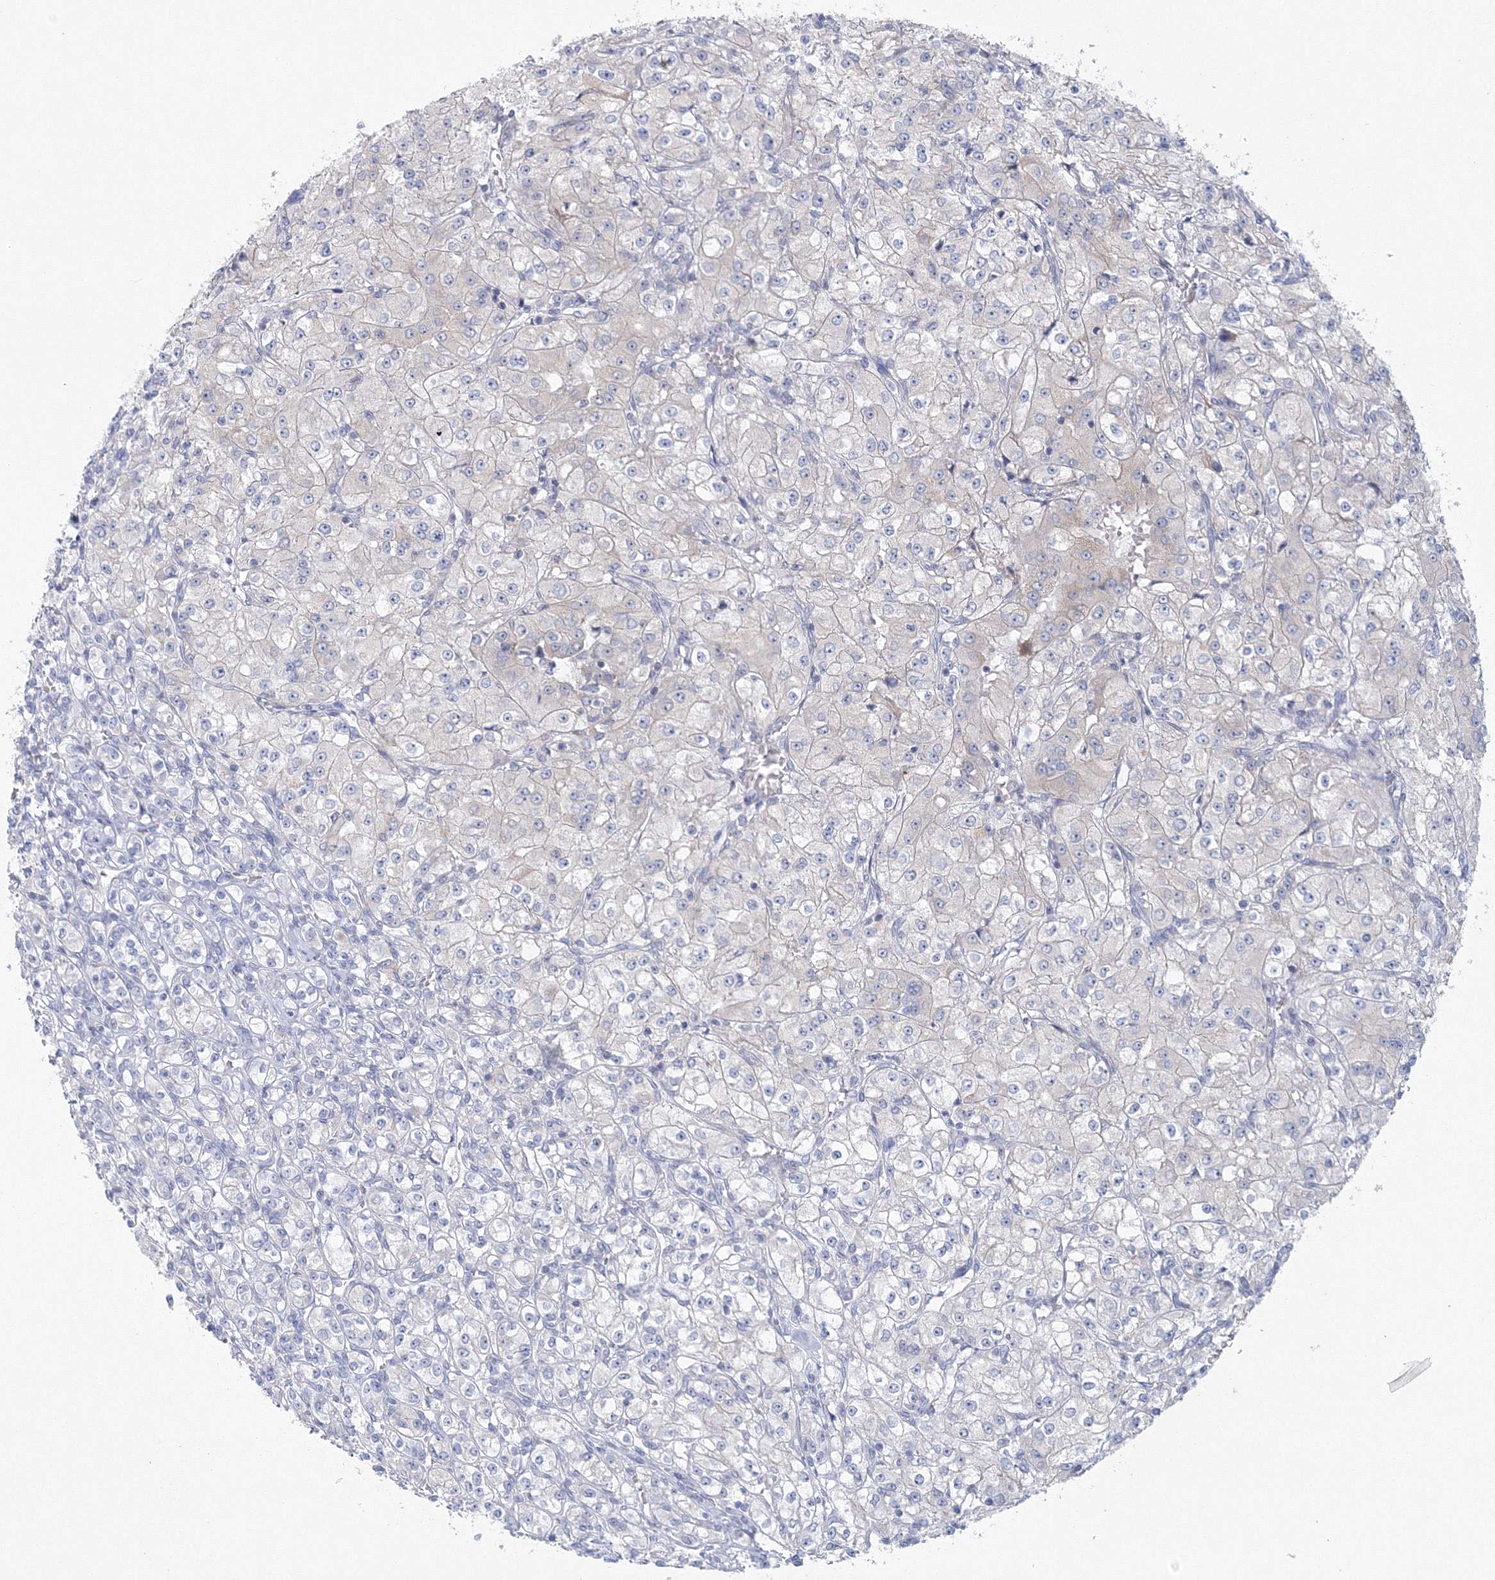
{"staining": {"intensity": "negative", "quantity": "none", "location": "none"}, "tissue": "renal cancer", "cell_type": "Tumor cells", "image_type": "cancer", "snomed": [{"axis": "morphology", "description": "Adenocarcinoma, NOS"}, {"axis": "topography", "description": "Kidney"}], "caption": "High power microscopy histopathology image of an IHC histopathology image of renal cancer (adenocarcinoma), revealing no significant expression in tumor cells.", "gene": "NIPAL1", "patient": {"sex": "male", "age": 77}}